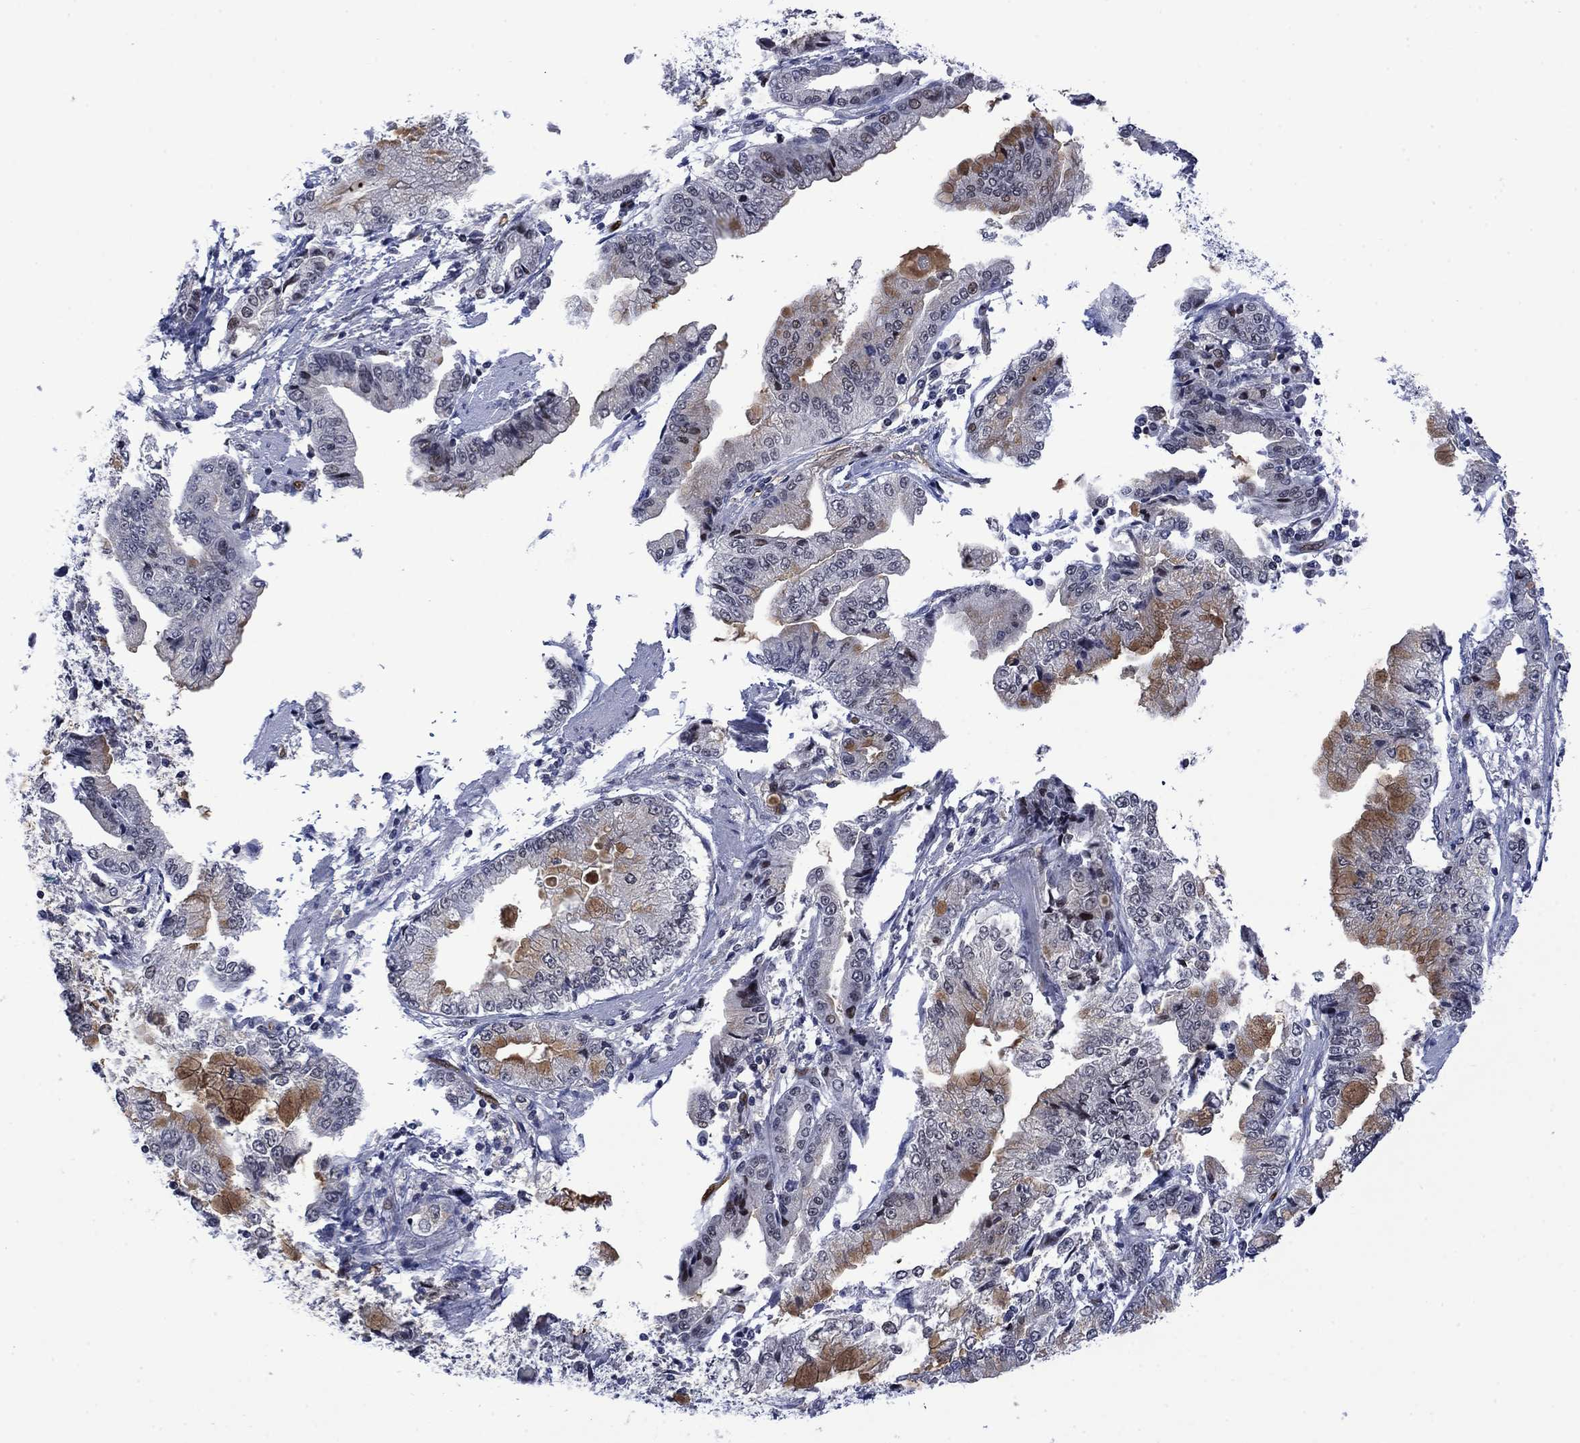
{"staining": {"intensity": "strong", "quantity": "<25%", "location": "cytoplasmic/membranous"}, "tissue": "stomach cancer", "cell_type": "Tumor cells", "image_type": "cancer", "snomed": [{"axis": "morphology", "description": "Adenocarcinoma, NOS"}, {"axis": "topography", "description": "Stomach, upper"}], "caption": "A histopathology image of human stomach cancer (adenocarcinoma) stained for a protein displays strong cytoplasmic/membranous brown staining in tumor cells.", "gene": "AGL", "patient": {"sex": "female", "age": 74}}